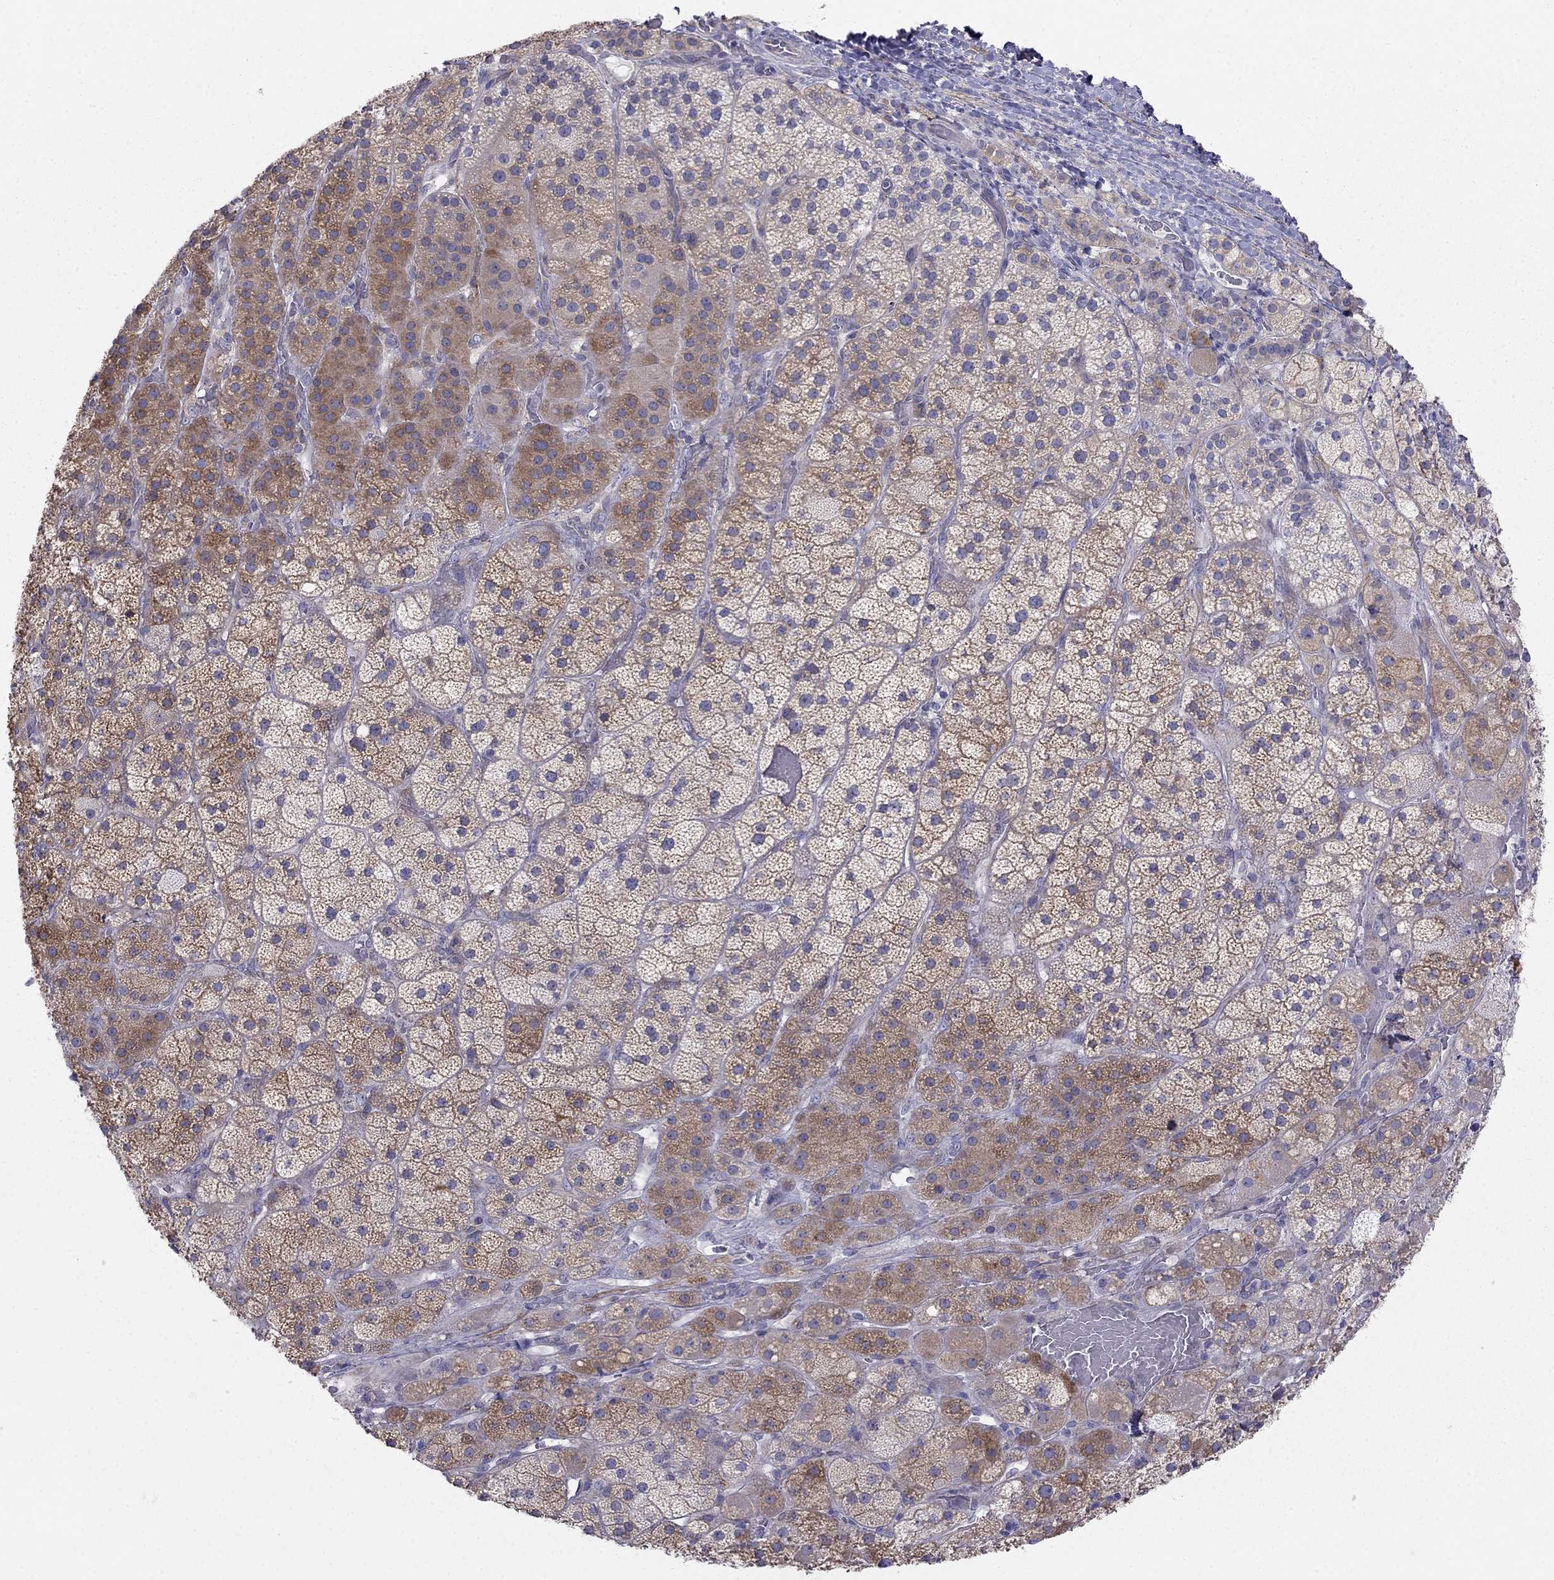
{"staining": {"intensity": "moderate", "quantity": "25%-75%", "location": "cytoplasmic/membranous"}, "tissue": "adrenal gland", "cell_type": "Glandular cells", "image_type": "normal", "snomed": [{"axis": "morphology", "description": "Normal tissue, NOS"}, {"axis": "topography", "description": "Adrenal gland"}], "caption": "Immunohistochemical staining of unremarkable adrenal gland reveals moderate cytoplasmic/membranous protein staining in about 25%-75% of glandular cells. Using DAB (brown) and hematoxylin (blue) stains, captured at high magnification using brightfield microscopy.", "gene": "LONRF2", "patient": {"sex": "male", "age": 57}}